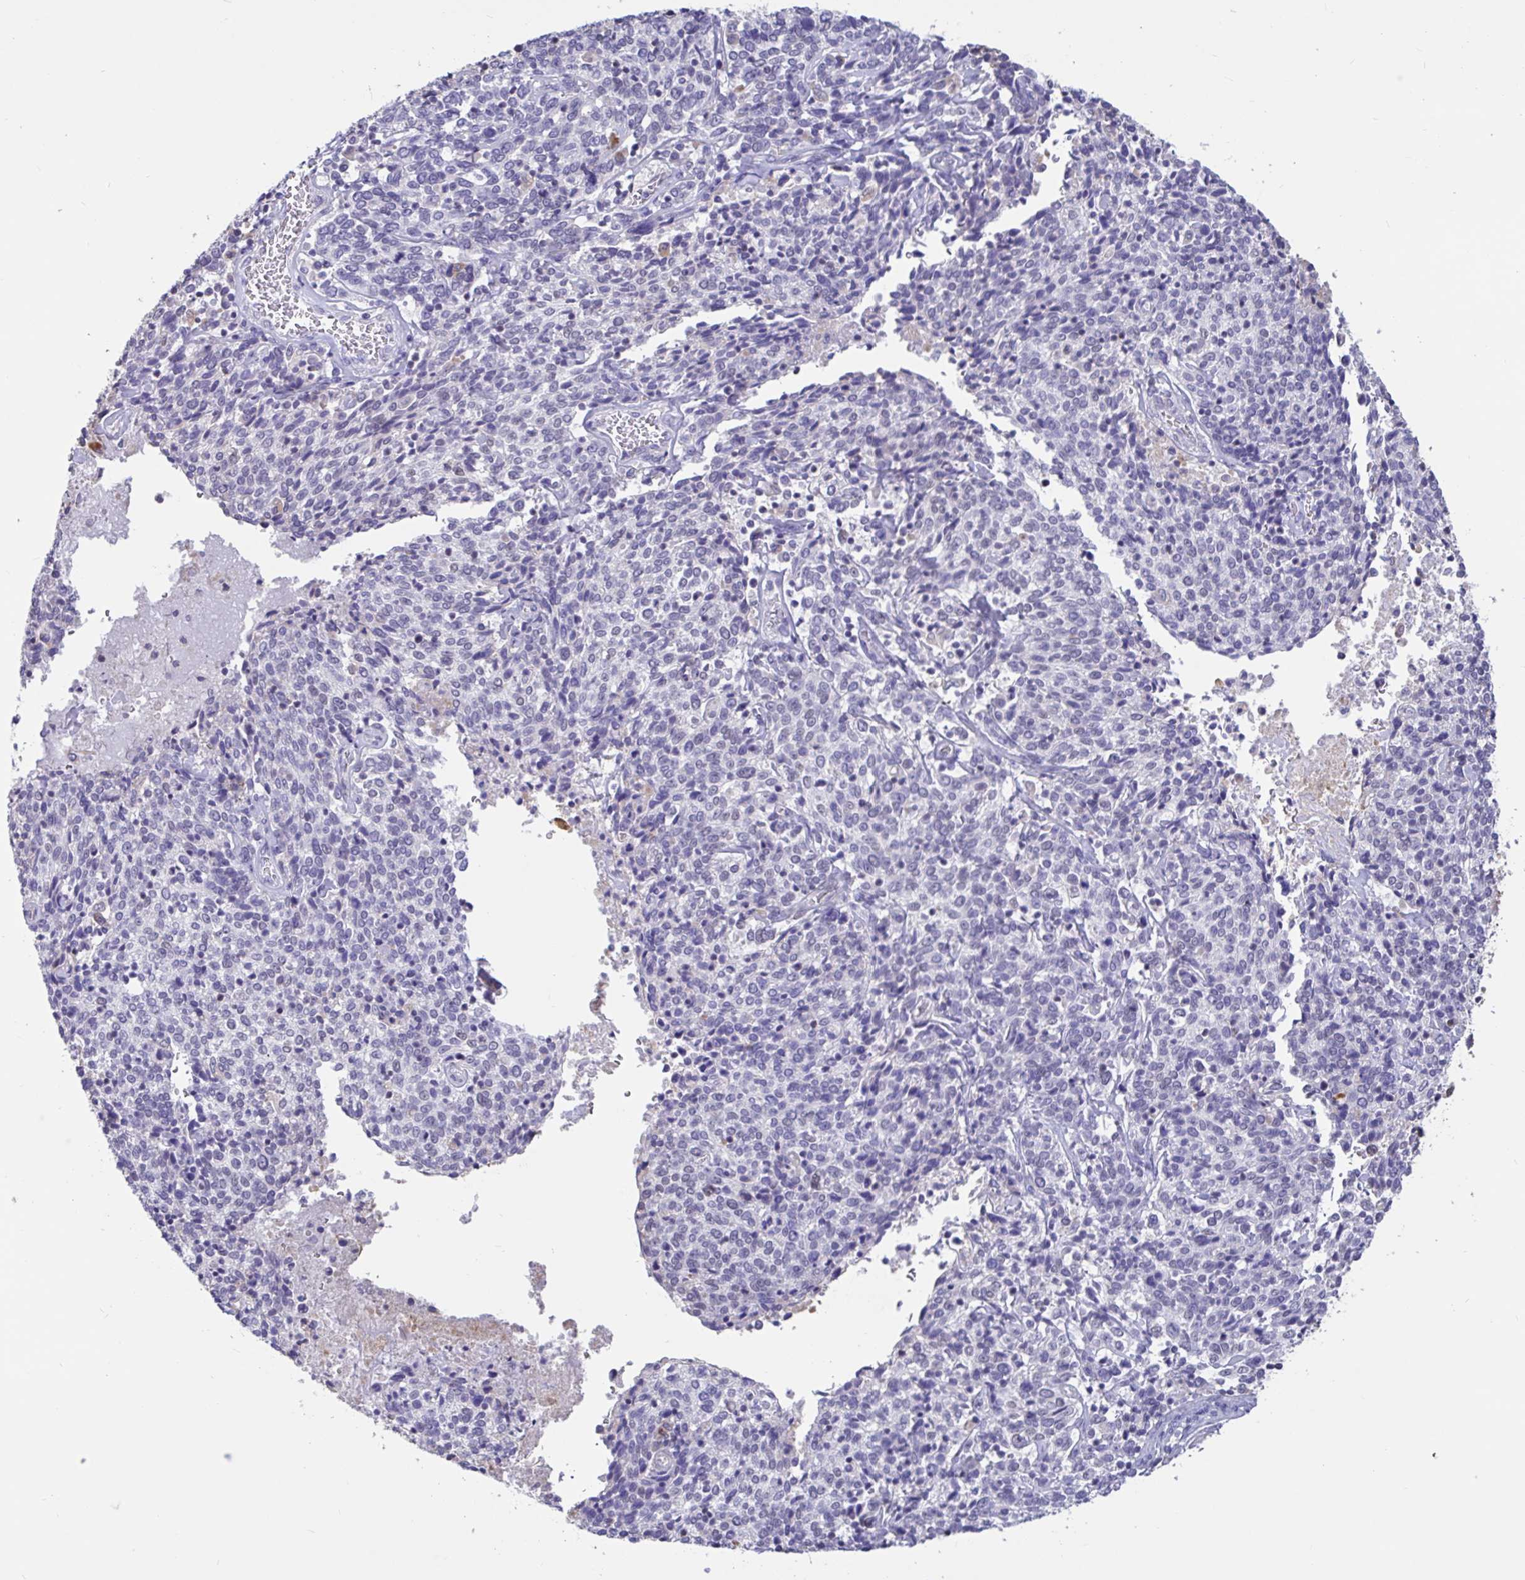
{"staining": {"intensity": "negative", "quantity": "none", "location": "none"}, "tissue": "cervical cancer", "cell_type": "Tumor cells", "image_type": "cancer", "snomed": [{"axis": "morphology", "description": "Squamous cell carcinoma, NOS"}, {"axis": "topography", "description": "Cervix"}], "caption": "Tumor cells are negative for brown protein staining in squamous cell carcinoma (cervical). (DAB (3,3'-diaminobenzidine) immunohistochemistry, high magnification).", "gene": "DDX39A", "patient": {"sex": "female", "age": 46}}